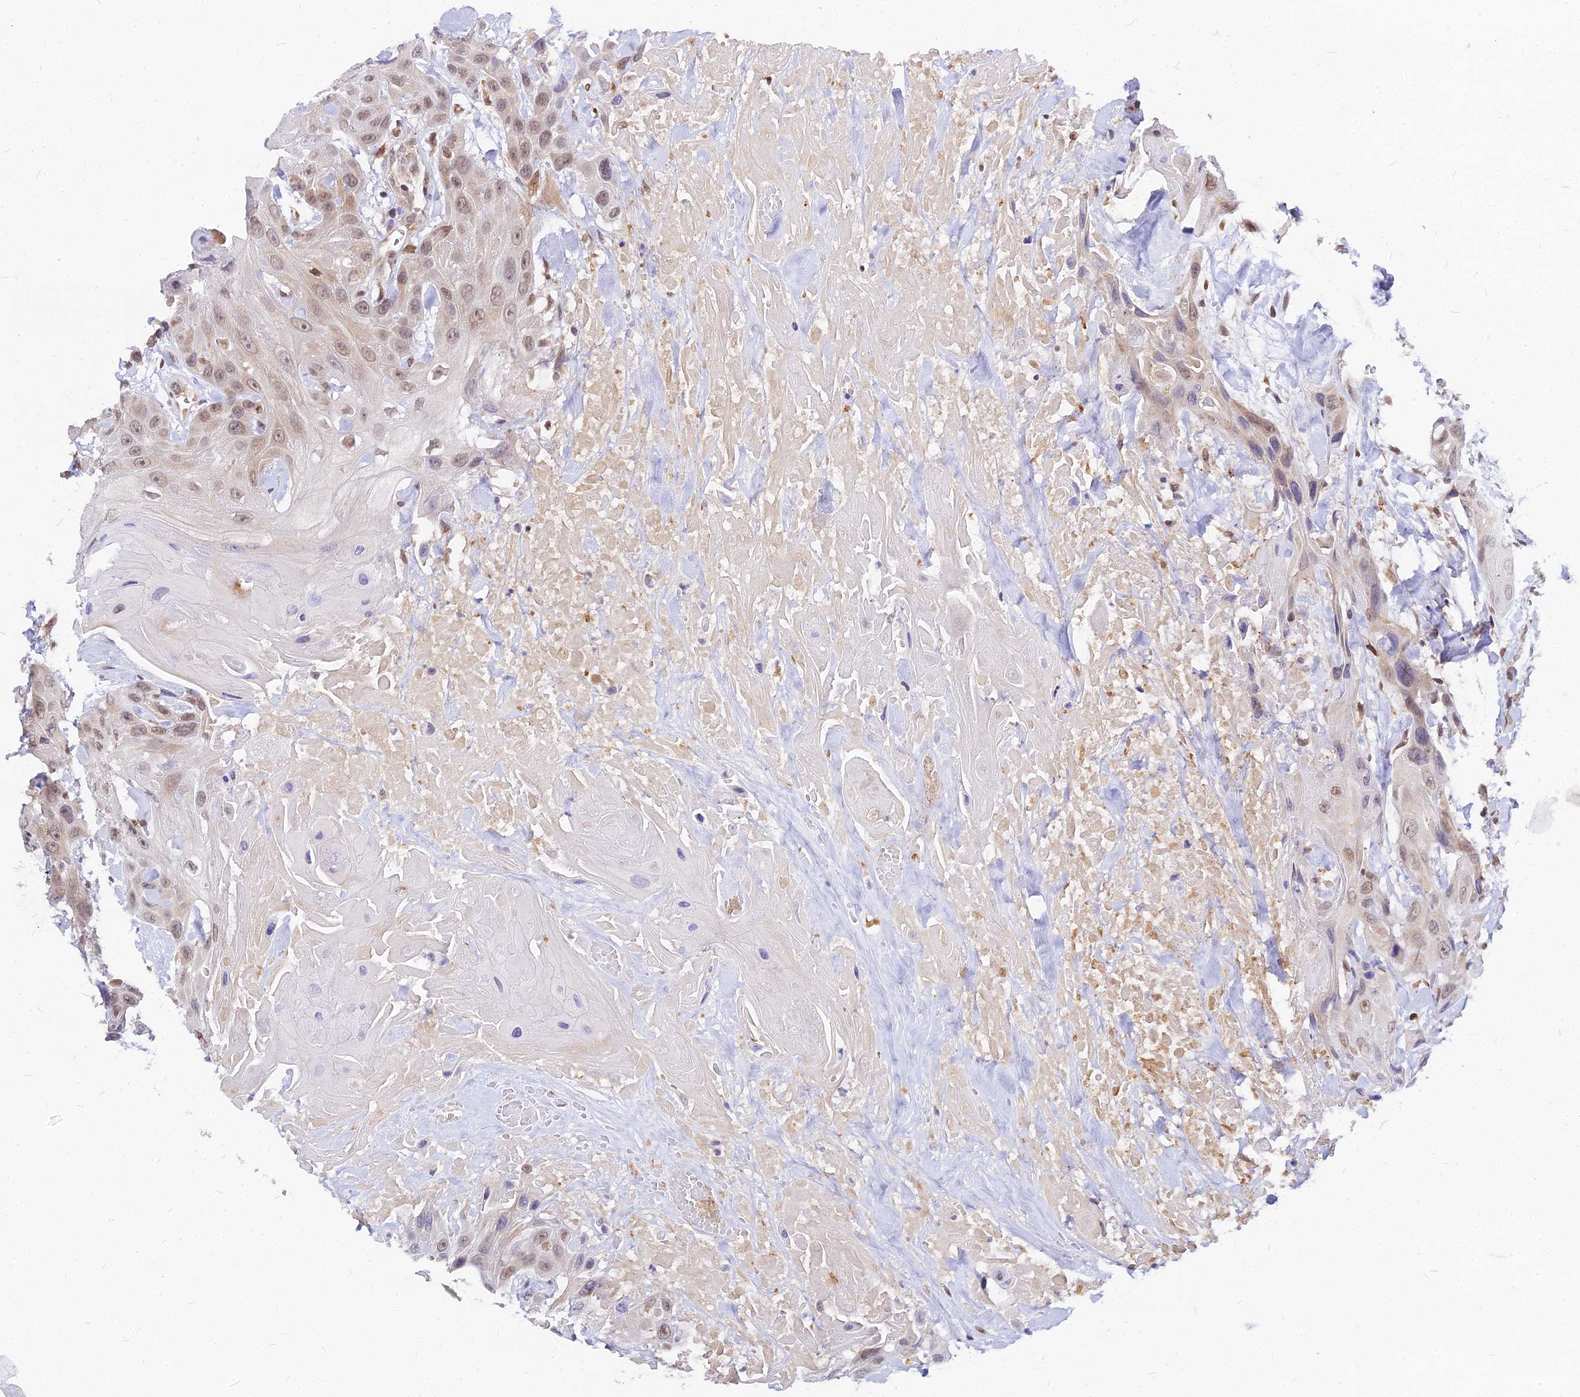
{"staining": {"intensity": "weak", "quantity": ">75%", "location": "nuclear"}, "tissue": "head and neck cancer", "cell_type": "Tumor cells", "image_type": "cancer", "snomed": [{"axis": "morphology", "description": "Squamous cell carcinoma, NOS"}, {"axis": "topography", "description": "Head-Neck"}], "caption": "A photomicrograph of squamous cell carcinoma (head and neck) stained for a protein displays weak nuclear brown staining in tumor cells. The staining was performed using DAB, with brown indicating positive protein expression. Nuclei are stained blue with hematoxylin.", "gene": "RNF121", "patient": {"sex": "male", "age": 81}}